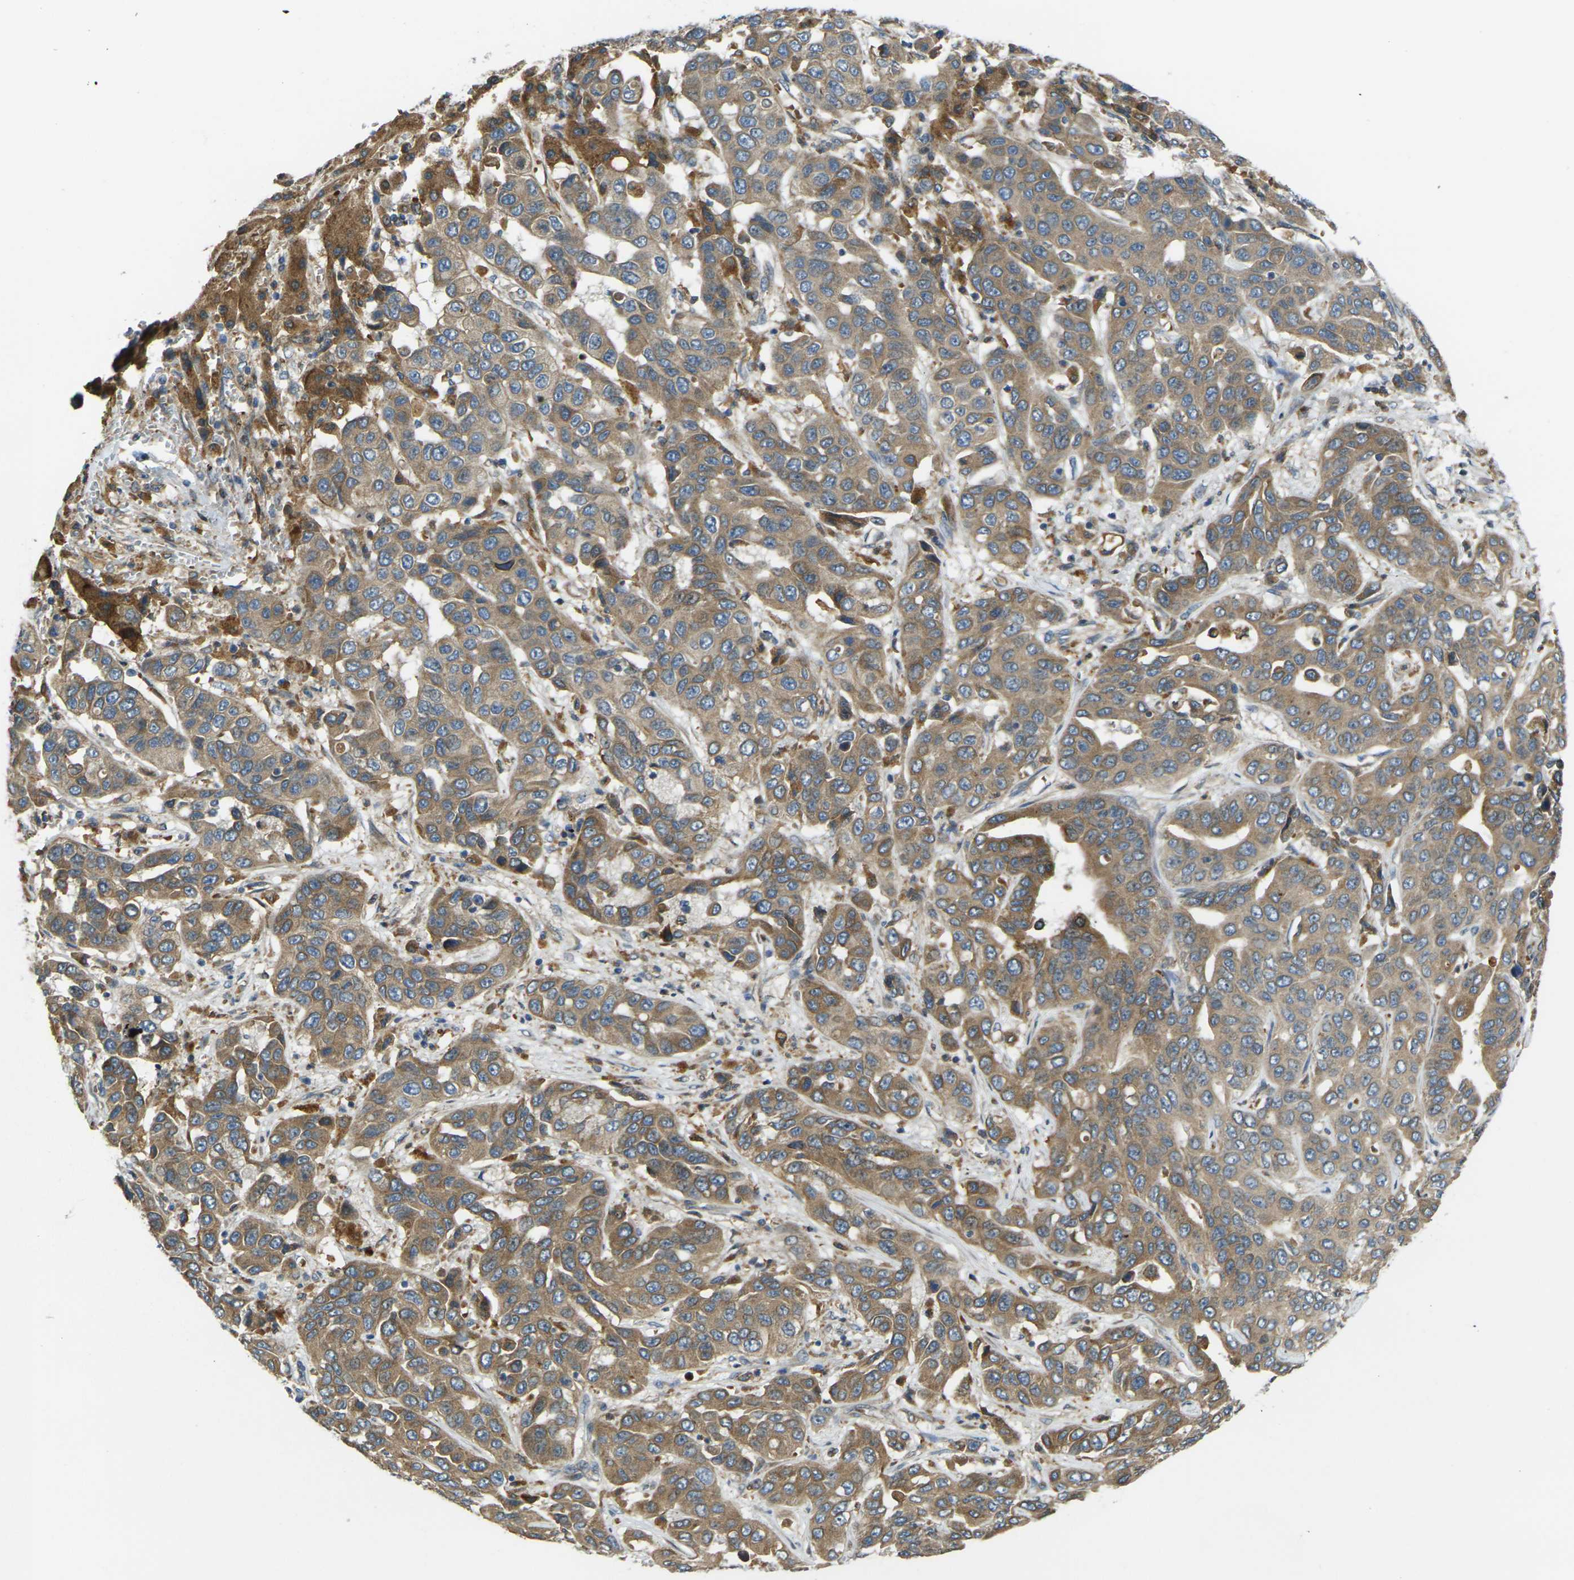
{"staining": {"intensity": "moderate", "quantity": ">75%", "location": "cytoplasmic/membranous"}, "tissue": "liver cancer", "cell_type": "Tumor cells", "image_type": "cancer", "snomed": [{"axis": "morphology", "description": "Cholangiocarcinoma"}, {"axis": "topography", "description": "Liver"}], "caption": "This is an image of immunohistochemistry staining of liver cholangiocarcinoma, which shows moderate staining in the cytoplasmic/membranous of tumor cells.", "gene": "FZD1", "patient": {"sex": "female", "age": 52}}